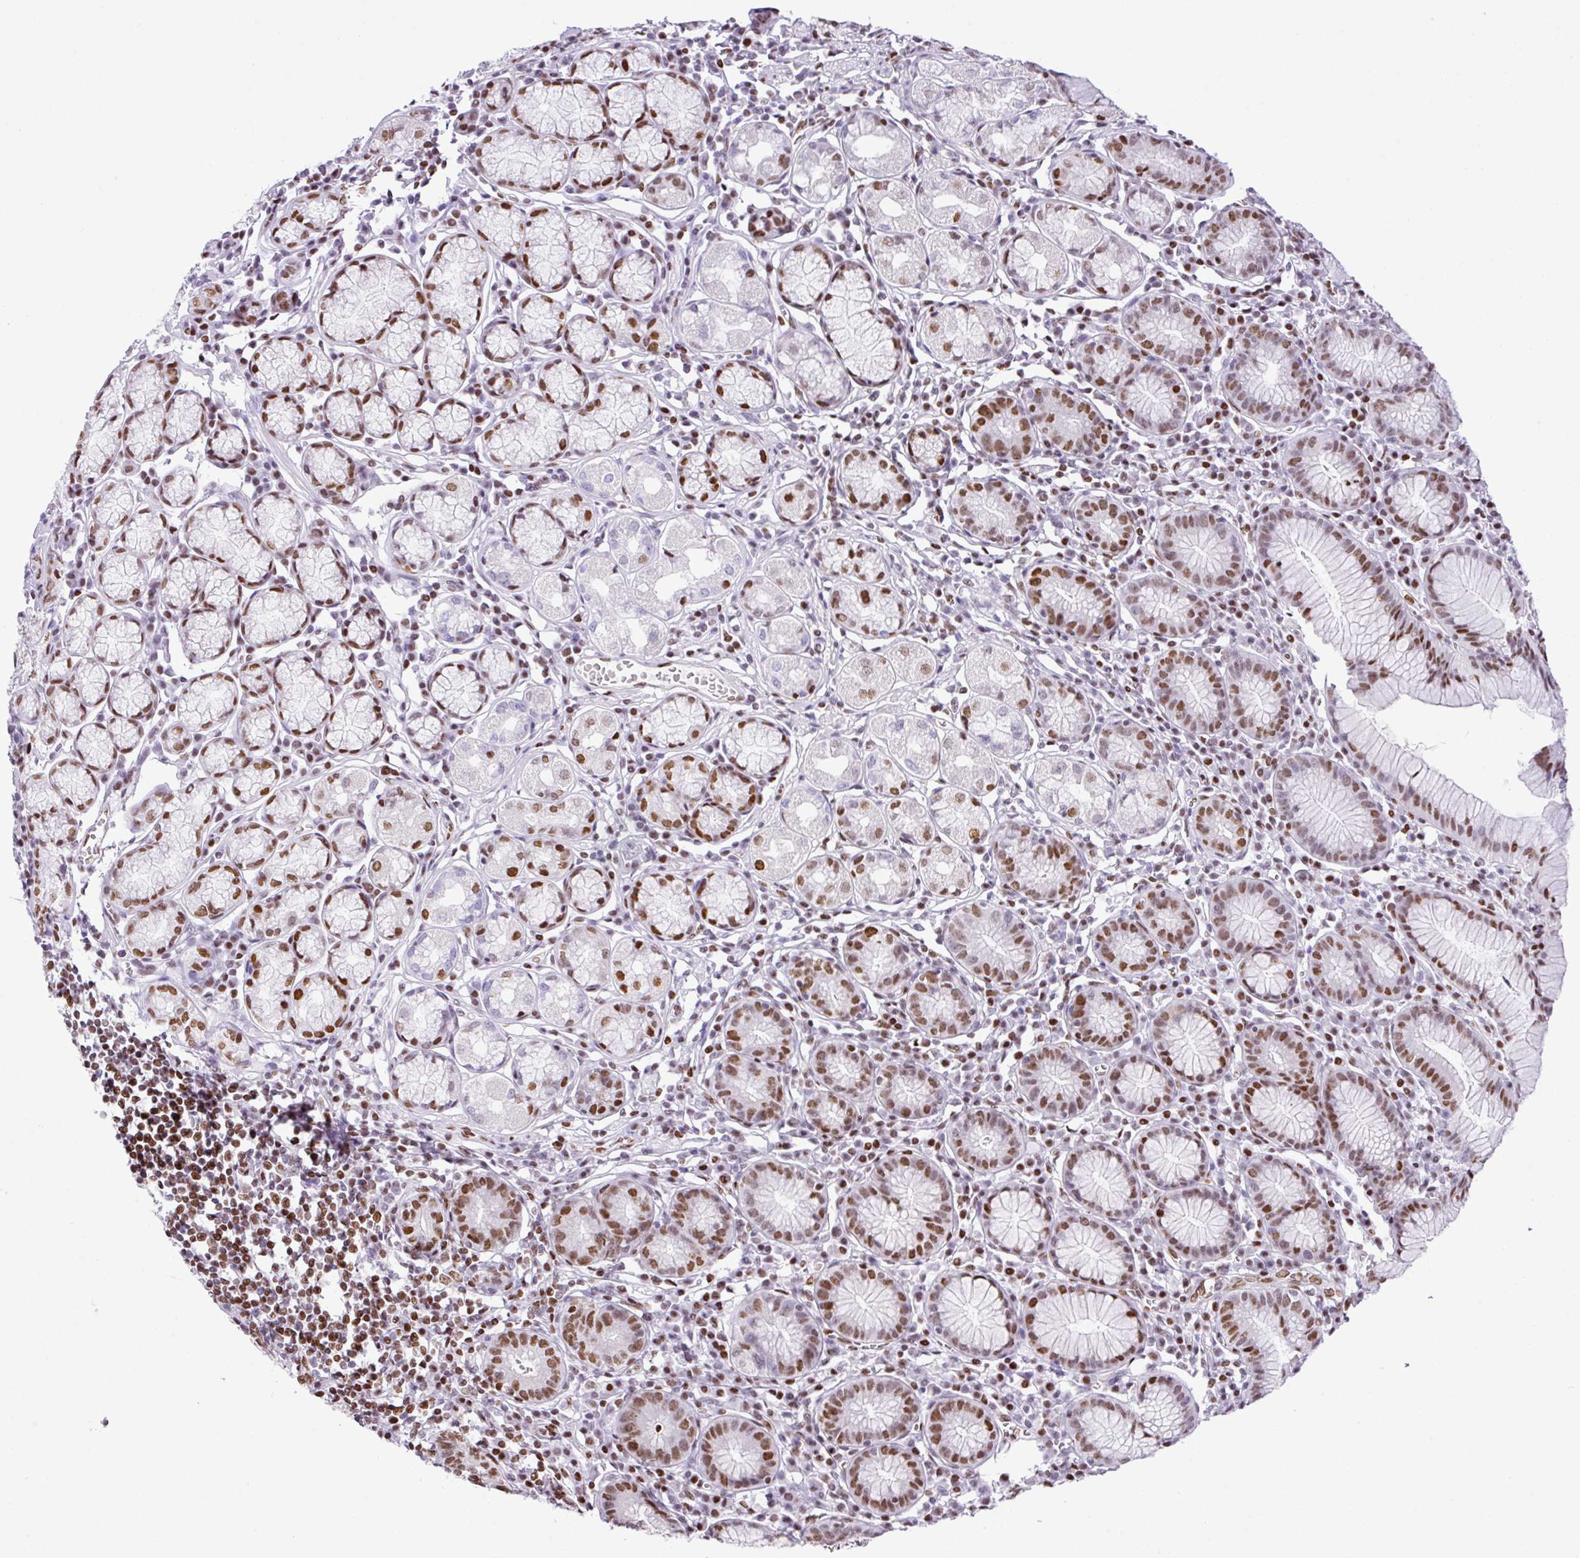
{"staining": {"intensity": "moderate", "quantity": "25%-75%", "location": "nuclear"}, "tissue": "stomach", "cell_type": "Glandular cells", "image_type": "normal", "snomed": [{"axis": "morphology", "description": "Normal tissue, NOS"}, {"axis": "topography", "description": "Stomach"}], "caption": "This image shows immunohistochemistry staining of unremarkable human stomach, with medium moderate nuclear expression in about 25%-75% of glandular cells.", "gene": "RARG", "patient": {"sex": "male", "age": 55}}